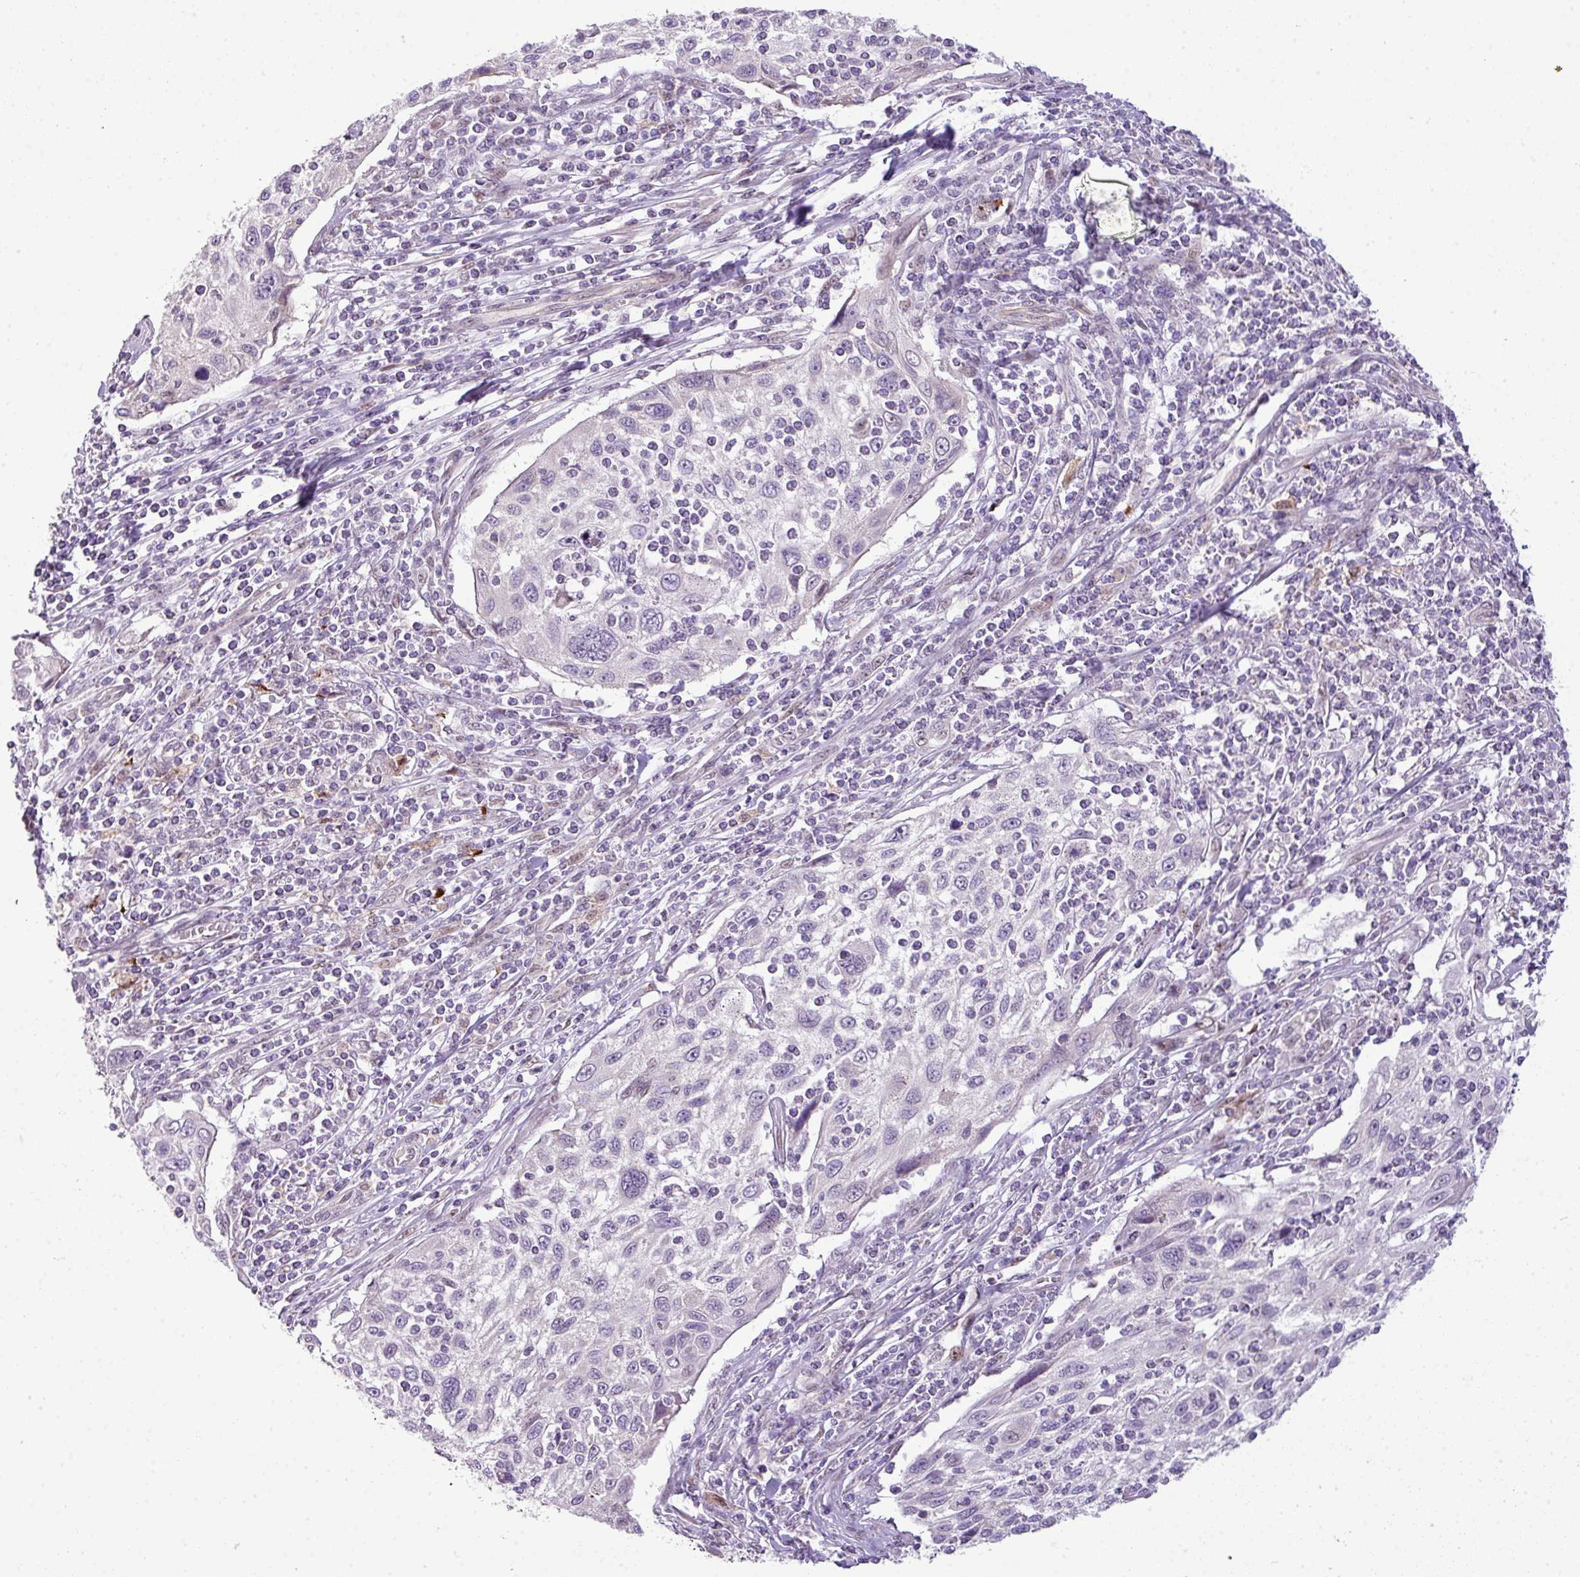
{"staining": {"intensity": "negative", "quantity": "none", "location": "none"}, "tissue": "cervical cancer", "cell_type": "Tumor cells", "image_type": "cancer", "snomed": [{"axis": "morphology", "description": "Squamous cell carcinoma, NOS"}, {"axis": "topography", "description": "Cervix"}], "caption": "Tumor cells are negative for brown protein staining in squamous cell carcinoma (cervical).", "gene": "MAK16", "patient": {"sex": "female", "age": 70}}